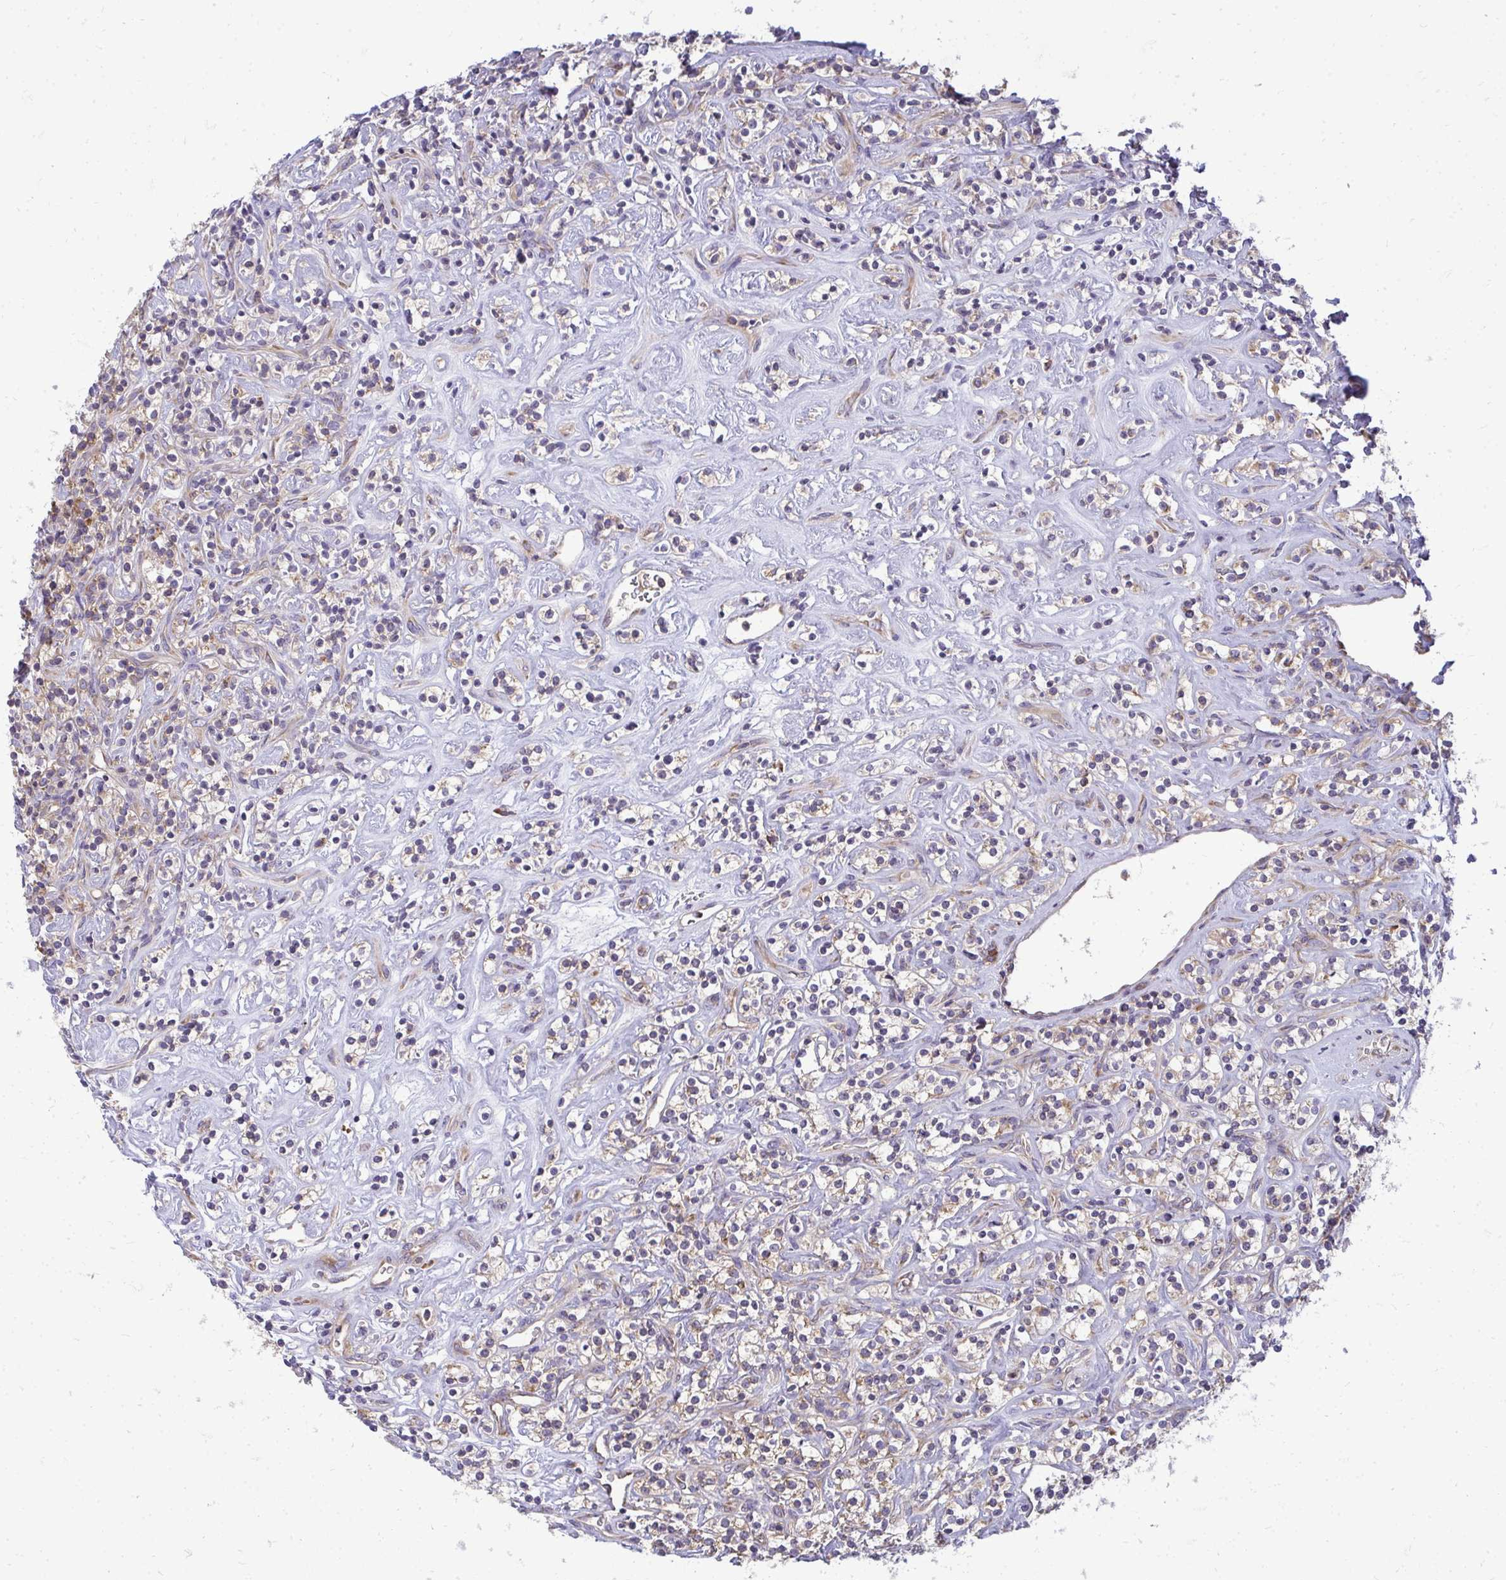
{"staining": {"intensity": "moderate", "quantity": "25%-75%", "location": "cytoplasmic/membranous"}, "tissue": "renal cancer", "cell_type": "Tumor cells", "image_type": "cancer", "snomed": [{"axis": "morphology", "description": "Adenocarcinoma, NOS"}, {"axis": "topography", "description": "Kidney"}], "caption": "Approximately 25%-75% of tumor cells in human adenocarcinoma (renal) demonstrate moderate cytoplasmic/membranous protein staining as visualized by brown immunohistochemical staining.", "gene": "RPLP2", "patient": {"sex": "male", "age": 77}}